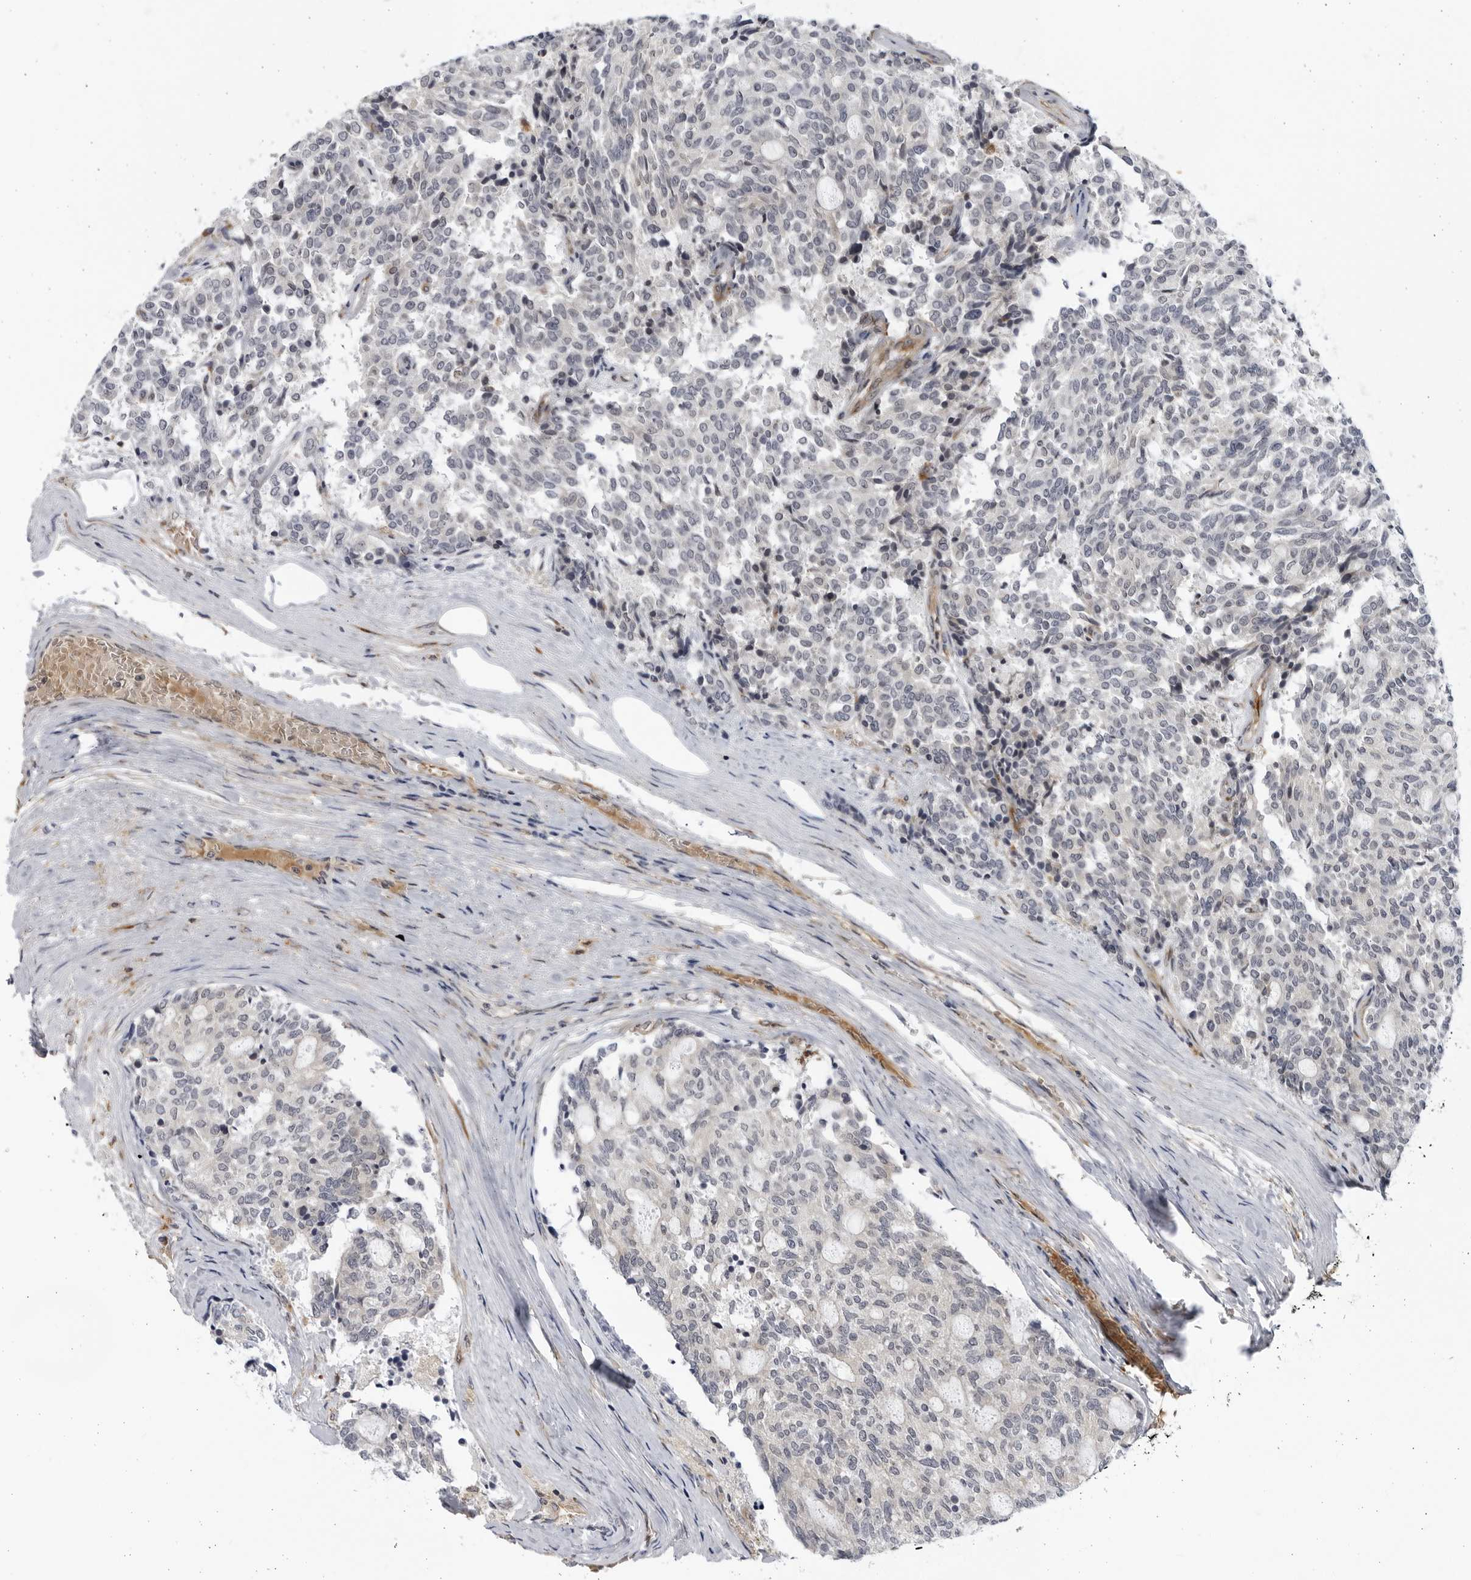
{"staining": {"intensity": "negative", "quantity": "none", "location": "none"}, "tissue": "carcinoid", "cell_type": "Tumor cells", "image_type": "cancer", "snomed": [{"axis": "morphology", "description": "Carcinoid, malignant, NOS"}, {"axis": "topography", "description": "Pancreas"}], "caption": "The photomicrograph demonstrates no significant positivity in tumor cells of malignant carcinoid.", "gene": "BMP2K", "patient": {"sex": "female", "age": 54}}